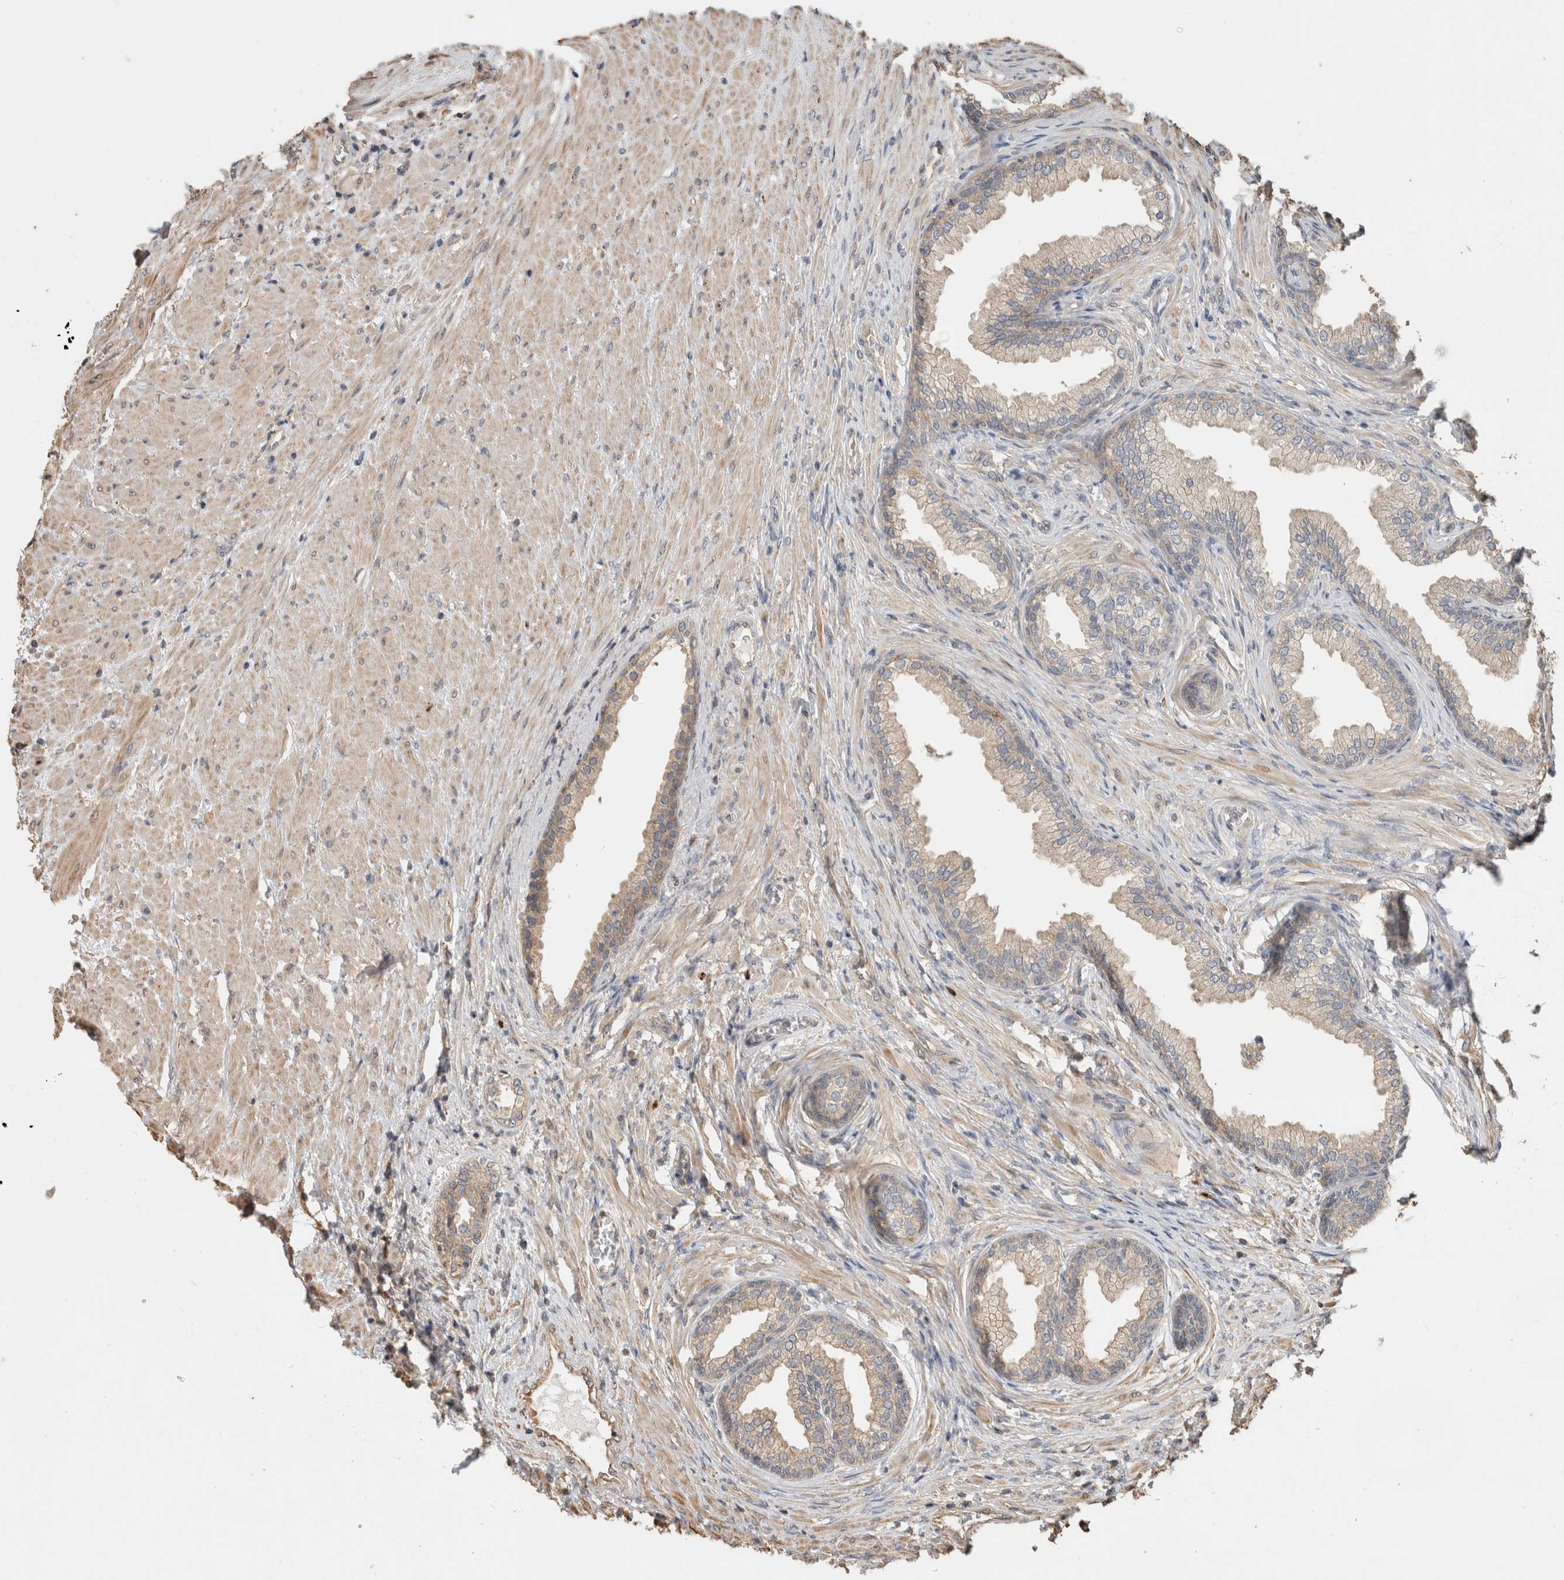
{"staining": {"intensity": "weak", "quantity": "25%-75%", "location": "cytoplasmic/membranous"}, "tissue": "prostate", "cell_type": "Glandular cells", "image_type": "normal", "snomed": [{"axis": "morphology", "description": "Normal tissue, NOS"}, {"axis": "topography", "description": "Prostate"}], "caption": "DAB (3,3'-diaminobenzidine) immunohistochemical staining of normal human prostate shows weak cytoplasmic/membranous protein staining in about 25%-75% of glandular cells. (Stains: DAB in brown, nuclei in blue, Microscopy: brightfield microscopy at high magnification).", "gene": "CLIP1", "patient": {"sex": "male", "age": 76}}